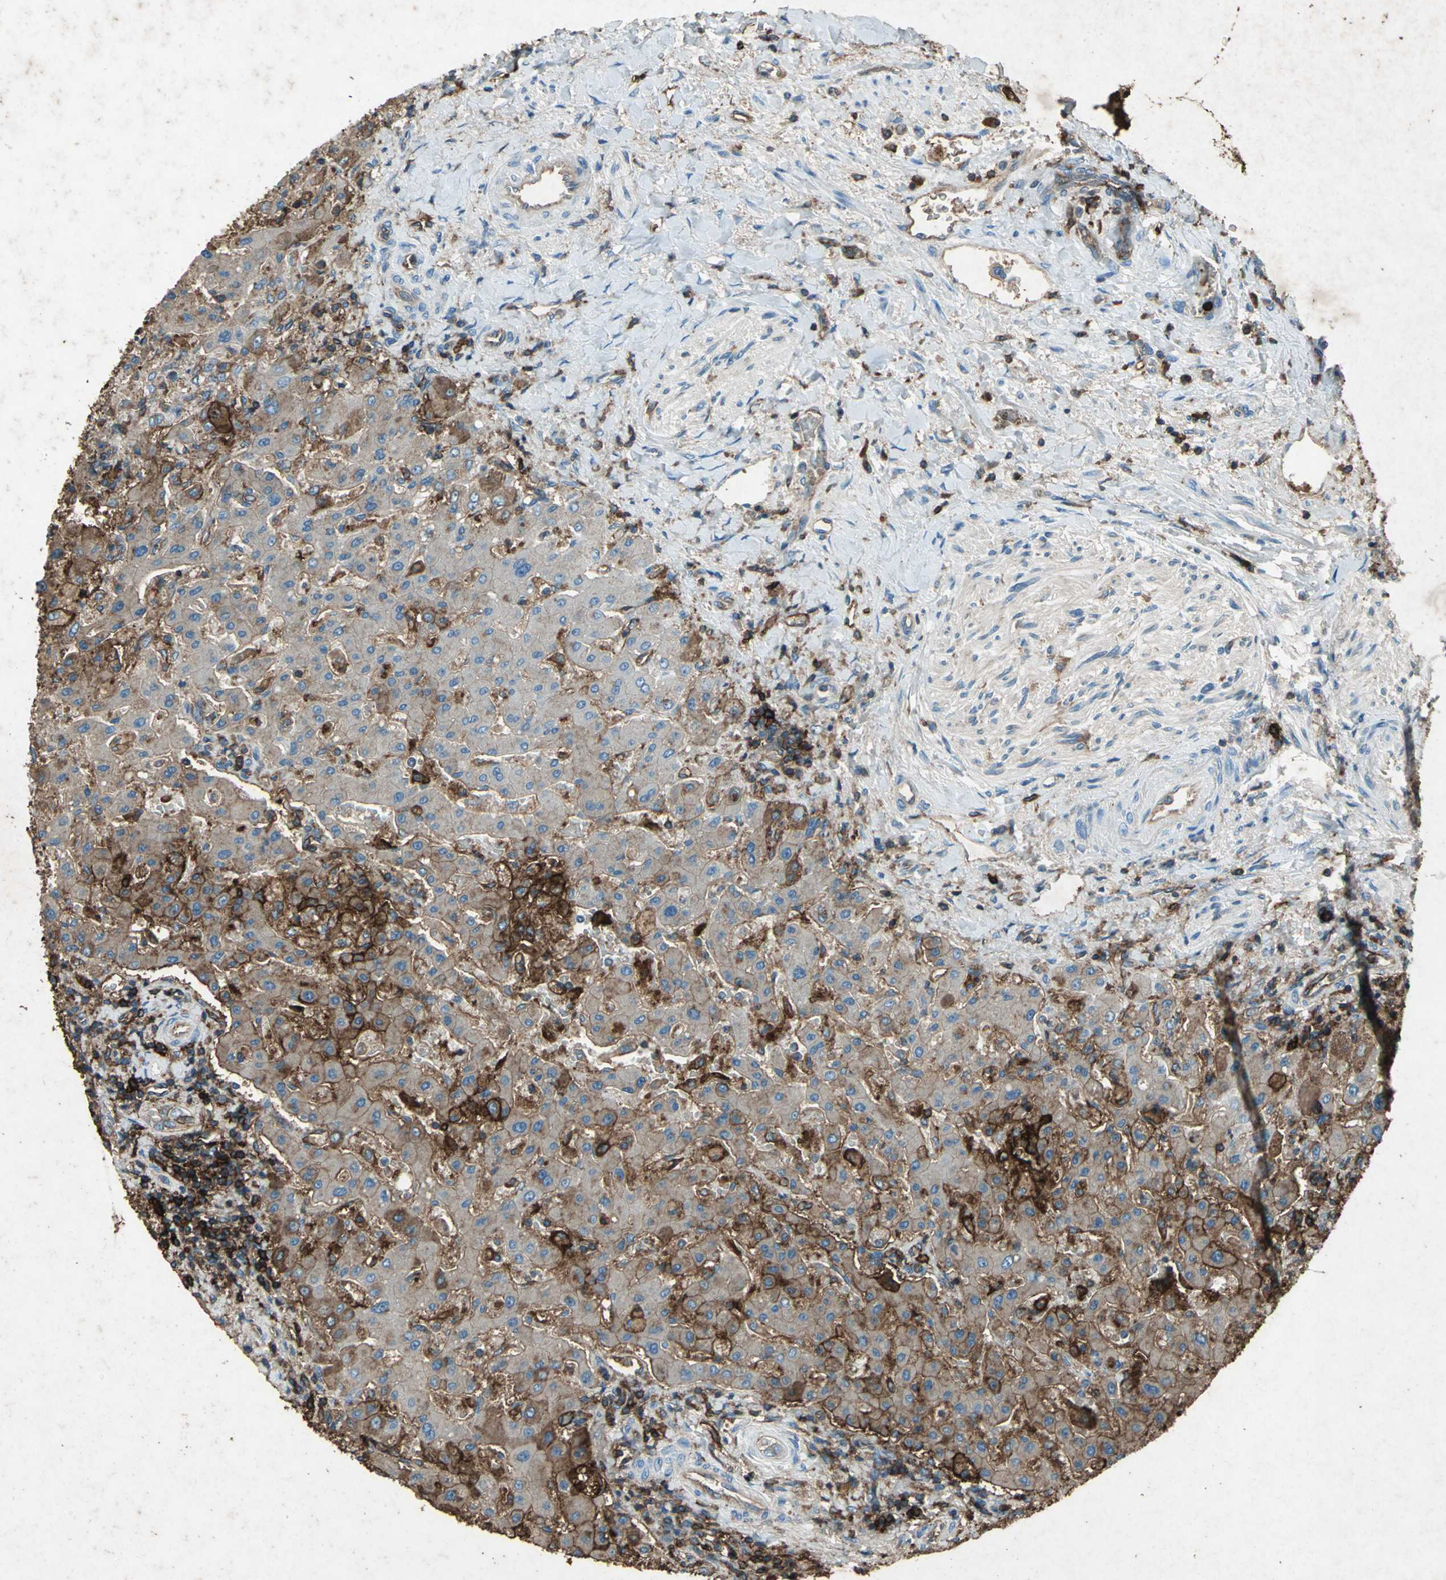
{"staining": {"intensity": "strong", "quantity": ">75%", "location": "cytoplasmic/membranous"}, "tissue": "liver cancer", "cell_type": "Tumor cells", "image_type": "cancer", "snomed": [{"axis": "morphology", "description": "Cholangiocarcinoma"}, {"axis": "topography", "description": "Liver"}], "caption": "Protein staining demonstrates strong cytoplasmic/membranous expression in approximately >75% of tumor cells in cholangiocarcinoma (liver).", "gene": "CCR6", "patient": {"sex": "male", "age": 50}}